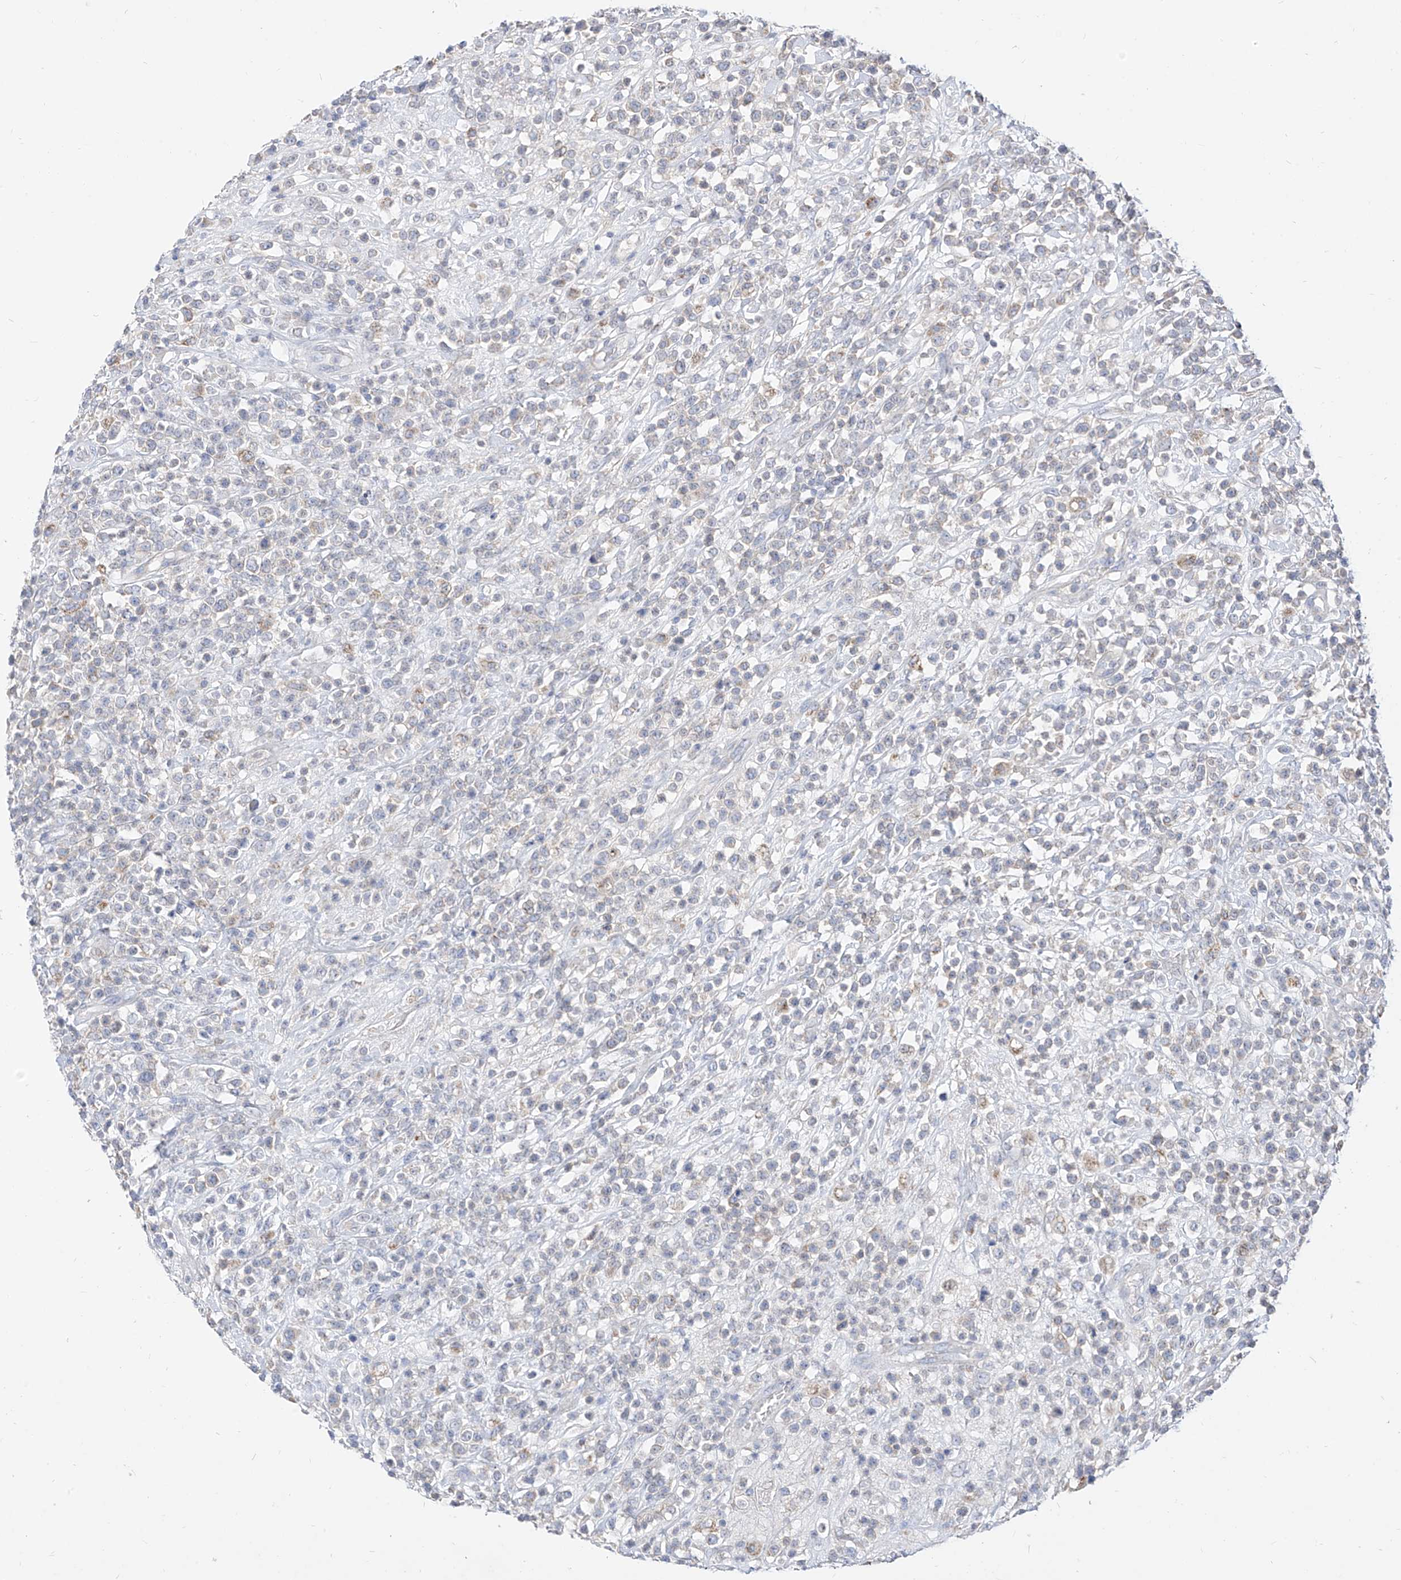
{"staining": {"intensity": "negative", "quantity": "none", "location": "none"}, "tissue": "lymphoma", "cell_type": "Tumor cells", "image_type": "cancer", "snomed": [{"axis": "morphology", "description": "Malignant lymphoma, non-Hodgkin's type, High grade"}, {"axis": "topography", "description": "Colon"}], "caption": "Tumor cells show no significant expression in lymphoma. Brightfield microscopy of immunohistochemistry (IHC) stained with DAB (brown) and hematoxylin (blue), captured at high magnification.", "gene": "RASA2", "patient": {"sex": "female", "age": 53}}